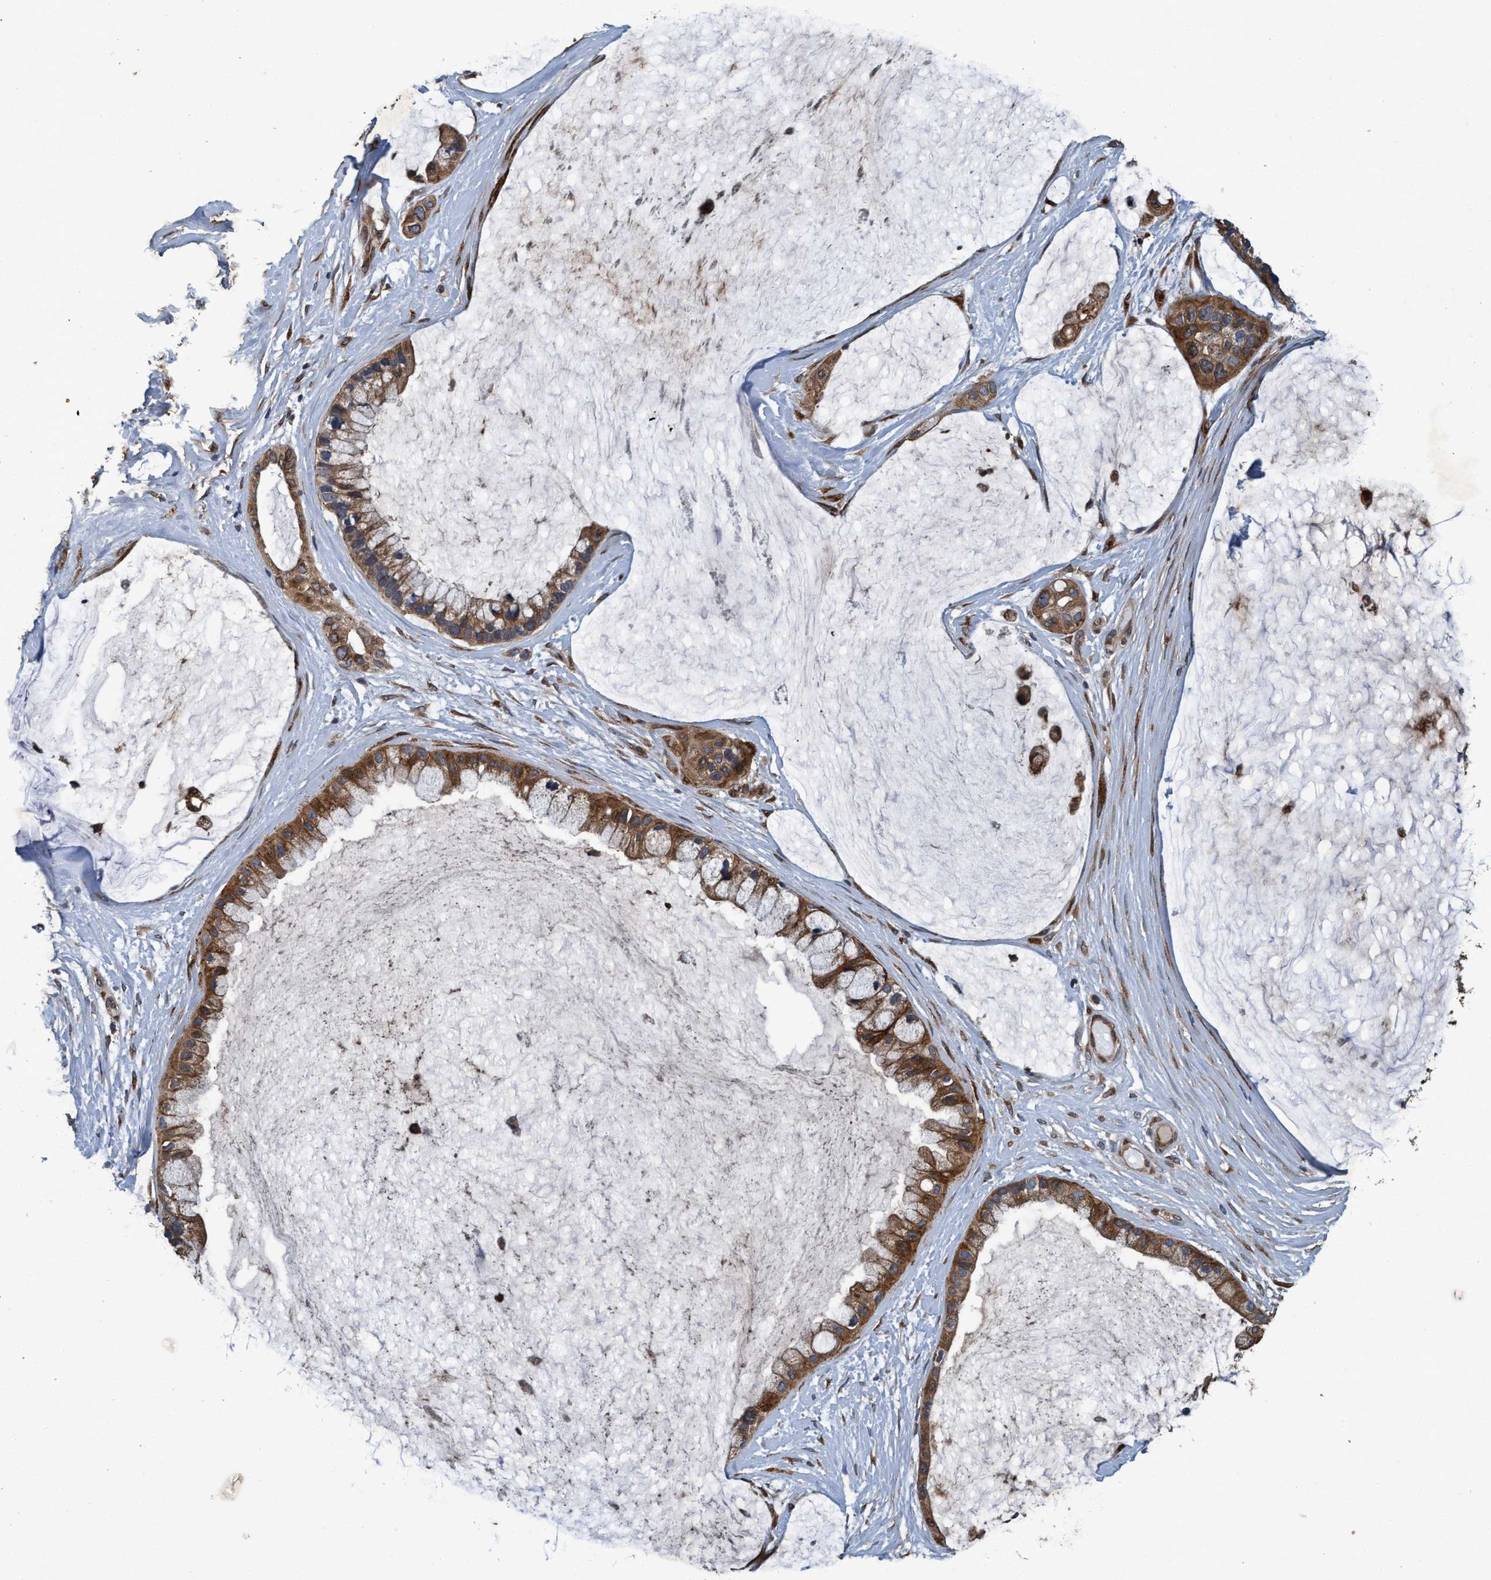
{"staining": {"intensity": "moderate", "quantity": ">75%", "location": "cytoplasmic/membranous"}, "tissue": "ovarian cancer", "cell_type": "Tumor cells", "image_type": "cancer", "snomed": [{"axis": "morphology", "description": "Cystadenocarcinoma, mucinous, NOS"}, {"axis": "topography", "description": "Ovary"}], "caption": "This photomicrograph exhibits ovarian cancer (mucinous cystadenocarcinoma) stained with IHC to label a protein in brown. The cytoplasmic/membranous of tumor cells show moderate positivity for the protein. Nuclei are counter-stained blue.", "gene": "MACC1", "patient": {"sex": "female", "age": 39}}